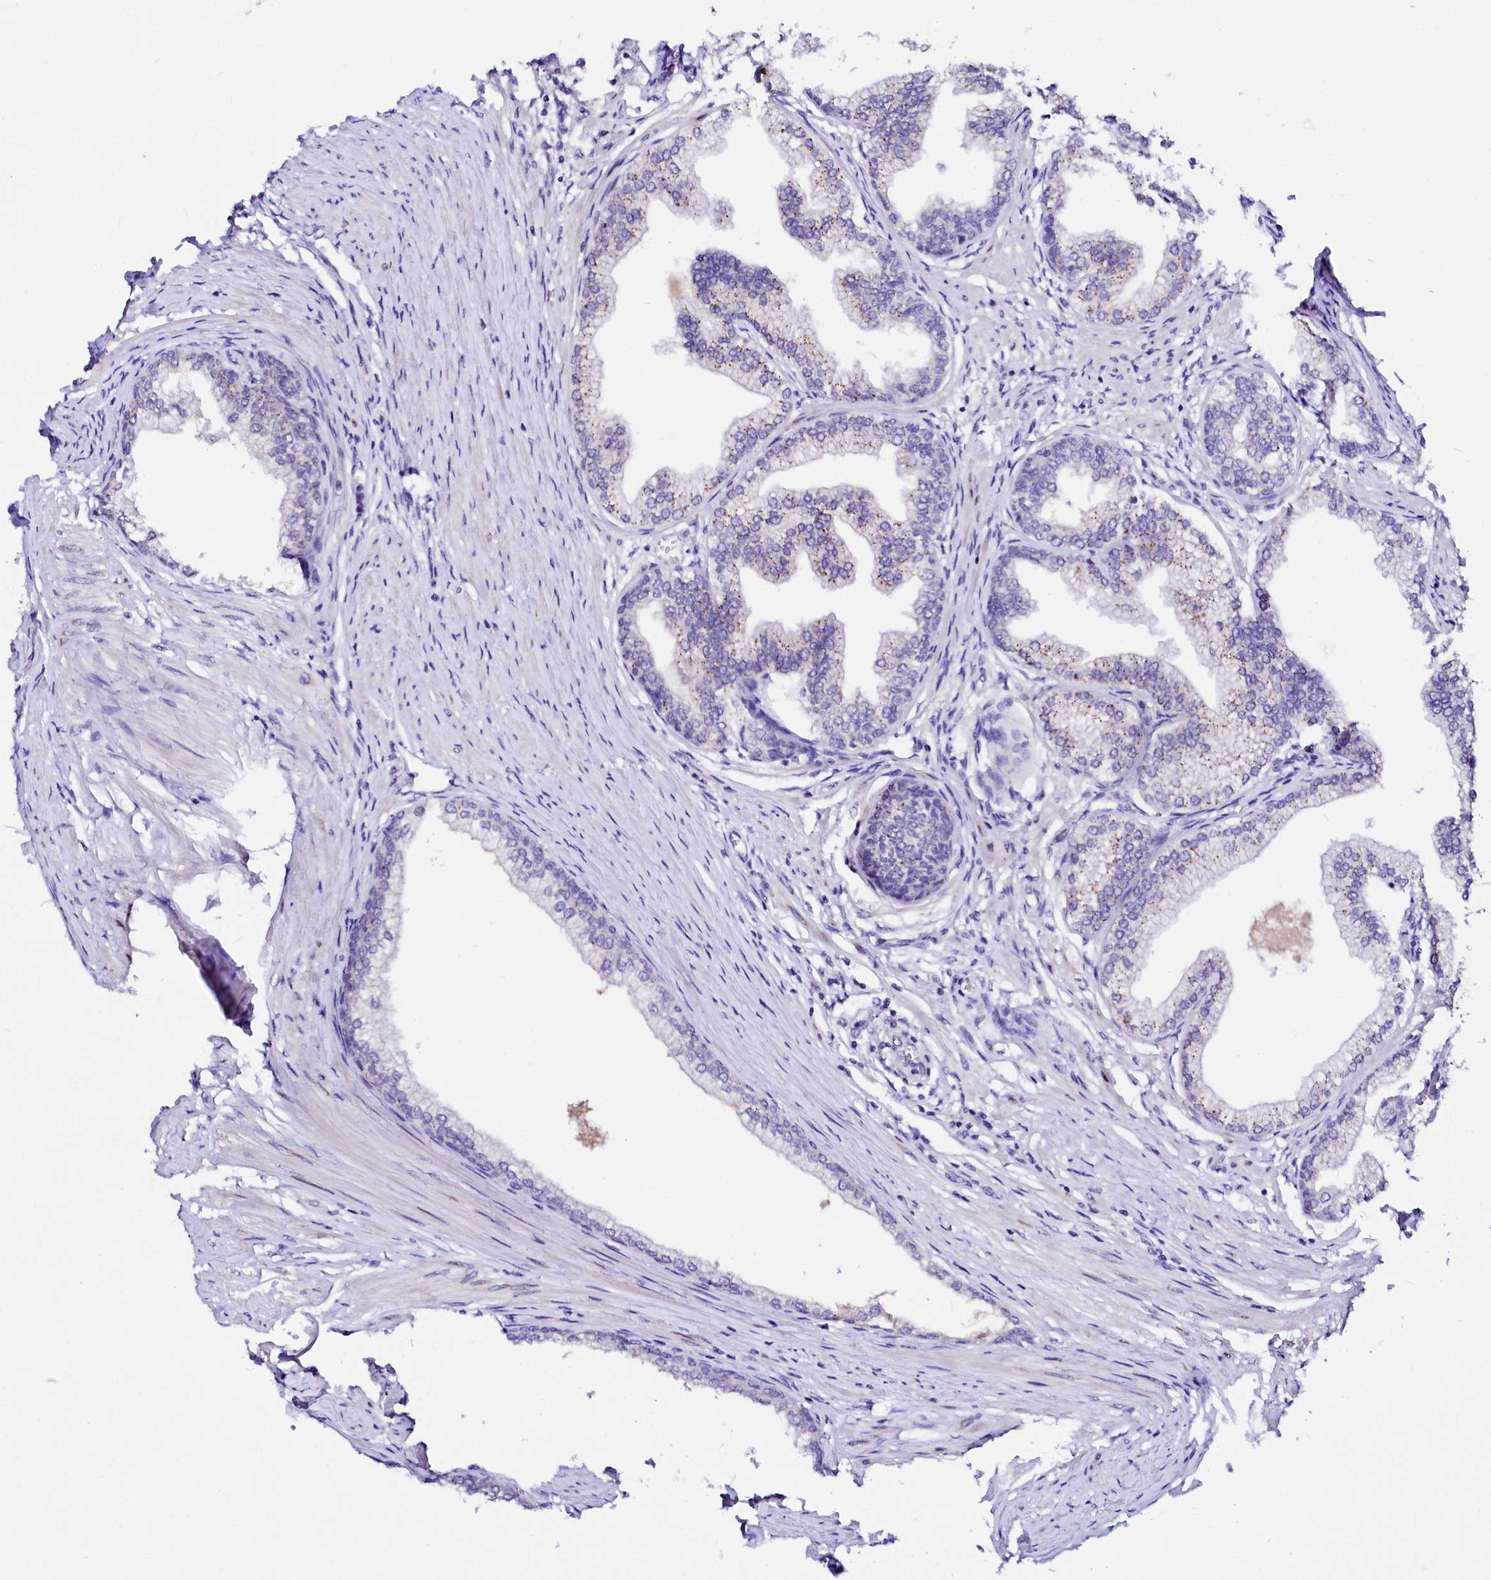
{"staining": {"intensity": "moderate", "quantity": "<25%", "location": "cytoplasmic/membranous"}, "tissue": "prostate", "cell_type": "Glandular cells", "image_type": "normal", "snomed": [{"axis": "morphology", "description": "Normal tissue, NOS"}, {"axis": "morphology", "description": "Urothelial carcinoma, Low grade"}, {"axis": "topography", "description": "Urinary bladder"}, {"axis": "topography", "description": "Prostate"}], "caption": "Protein staining shows moderate cytoplasmic/membranous staining in about <25% of glandular cells in unremarkable prostate. Nuclei are stained in blue.", "gene": "BTBD16", "patient": {"sex": "male", "age": 60}}